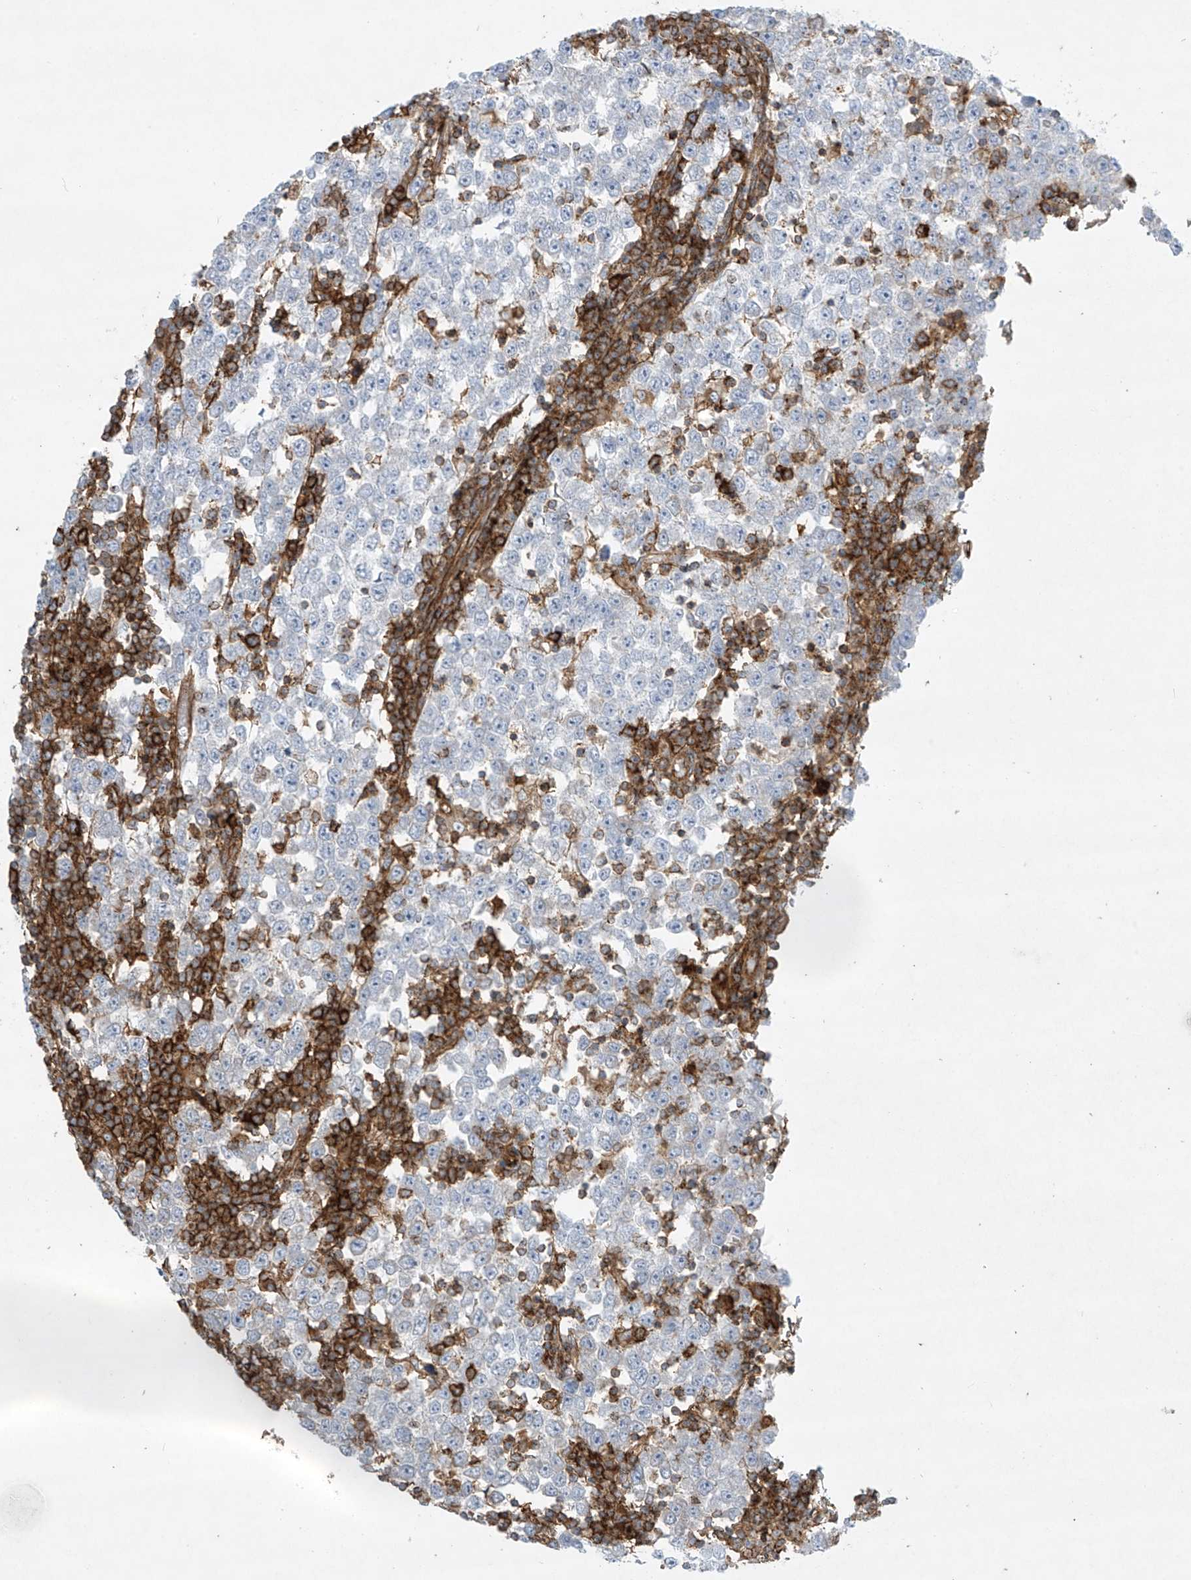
{"staining": {"intensity": "negative", "quantity": "none", "location": "none"}, "tissue": "testis cancer", "cell_type": "Tumor cells", "image_type": "cancer", "snomed": [{"axis": "morphology", "description": "Seminoma, NOS"}, {"axis": "topography", "description": "Testis"}], "caption": "Immunohistochemical staining of testis cancer (seminoma) shows no significant staining in tumor cells. (DAB (3,3'-diaminobenzidine) immunohistochemistry (IHC), high magnification).", "gene": "HLA-E", "patient": {"sex": "male", "age": 65}}